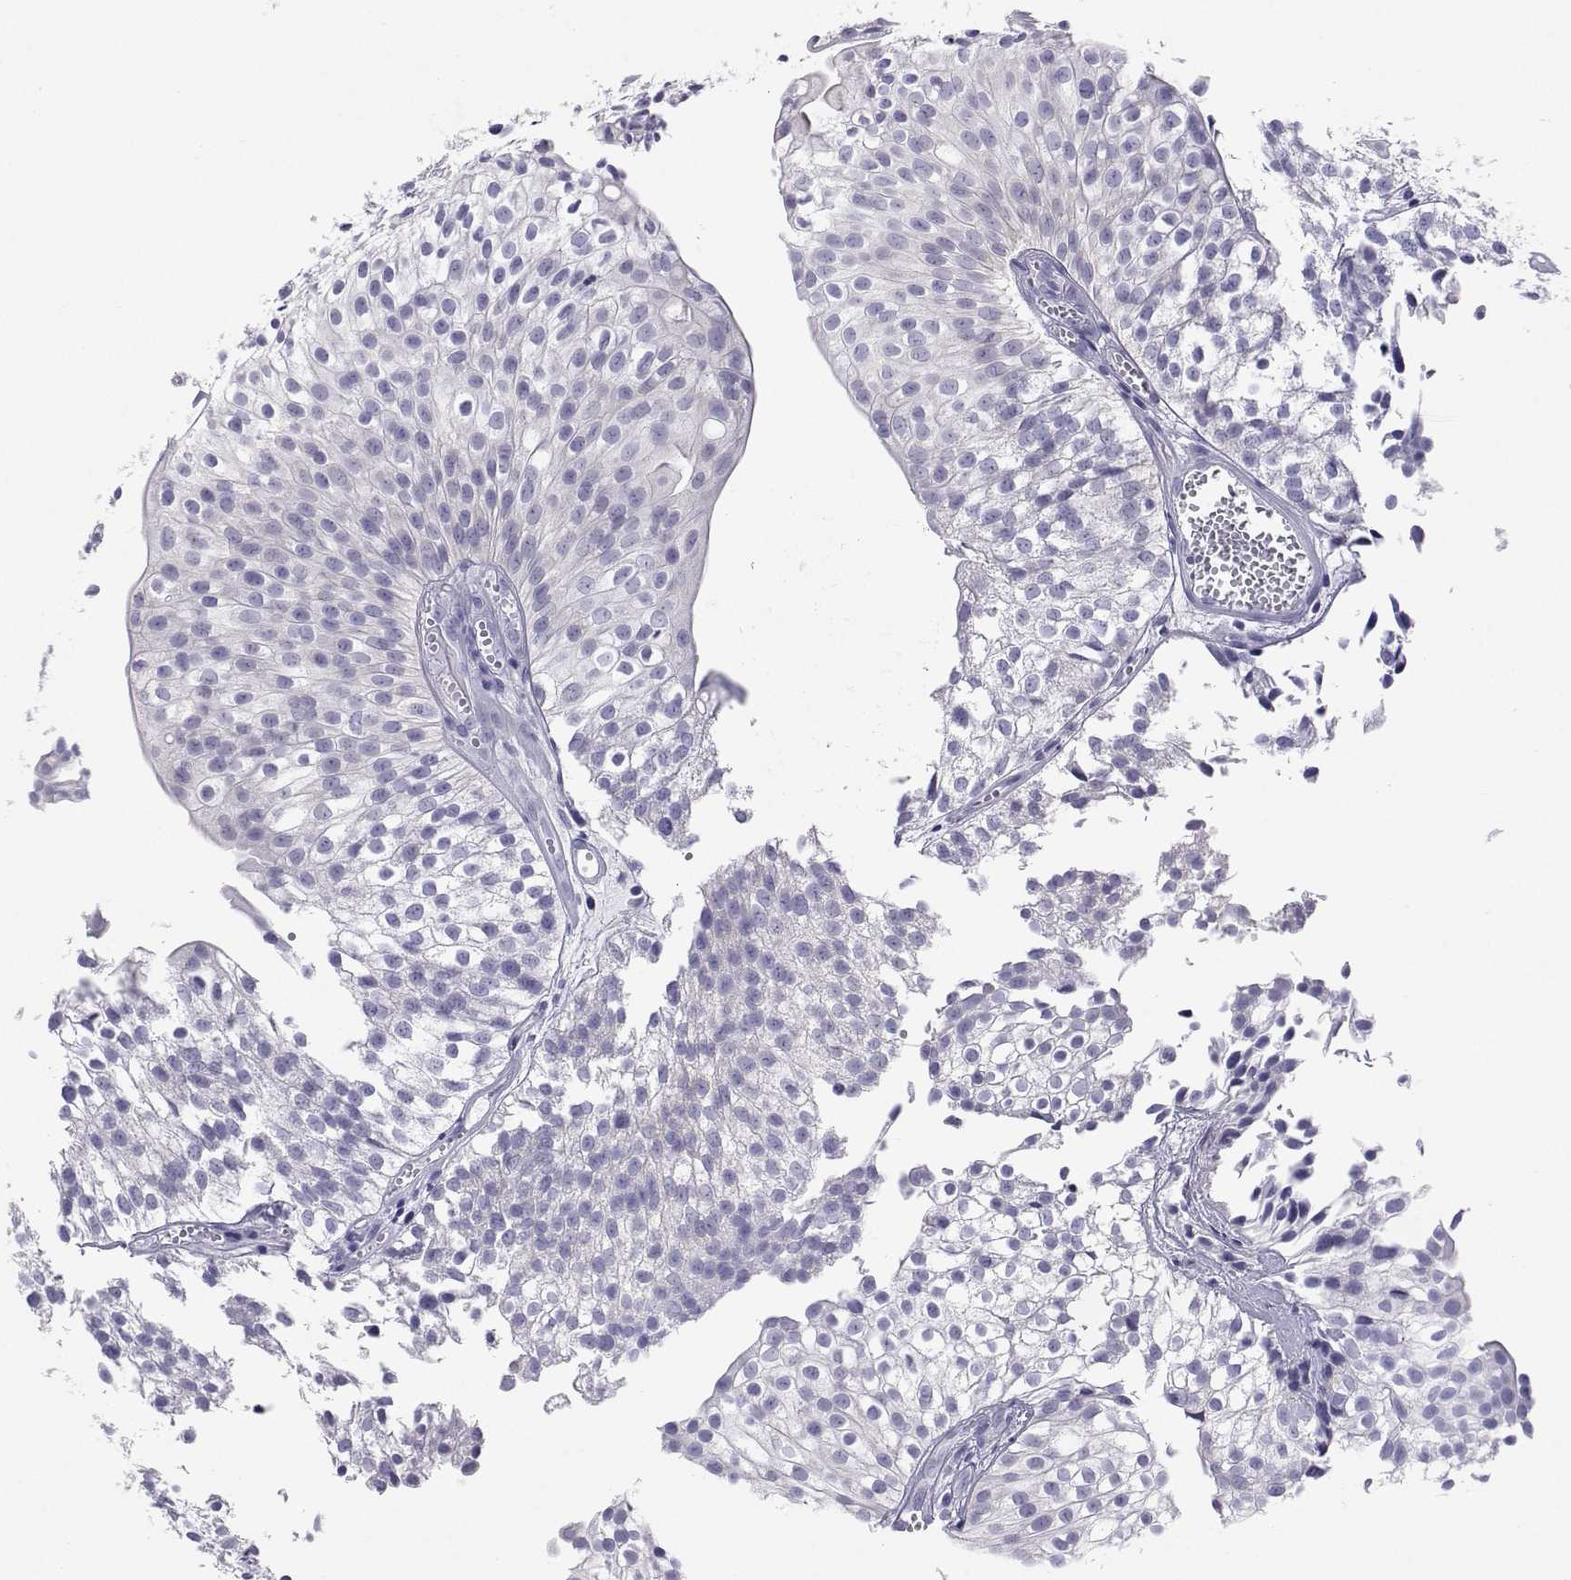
{"staining": {"intensity": "negative", "quantity": "none", "location": "none"}, "tissue": "urothelial cancer", "cell_type": "Tumor cells", "image_type": "cancer", "snomed": [{"axis": "morphology", "description": "Urothelial carcinoma, Low grade"}, {"axis": "topography", "description": "Urinary bladder"}], "caption": "This is a histopathology image of IHC staining of low-grade urothelial carcinoma, which shows no positivity in tumor cells. The staining is performed using DAB brown chromogen with nuclei counter-stained in using hematoxylin.", "gene": "PLIN4", "patient": {"sex": "male", "age": 70}}